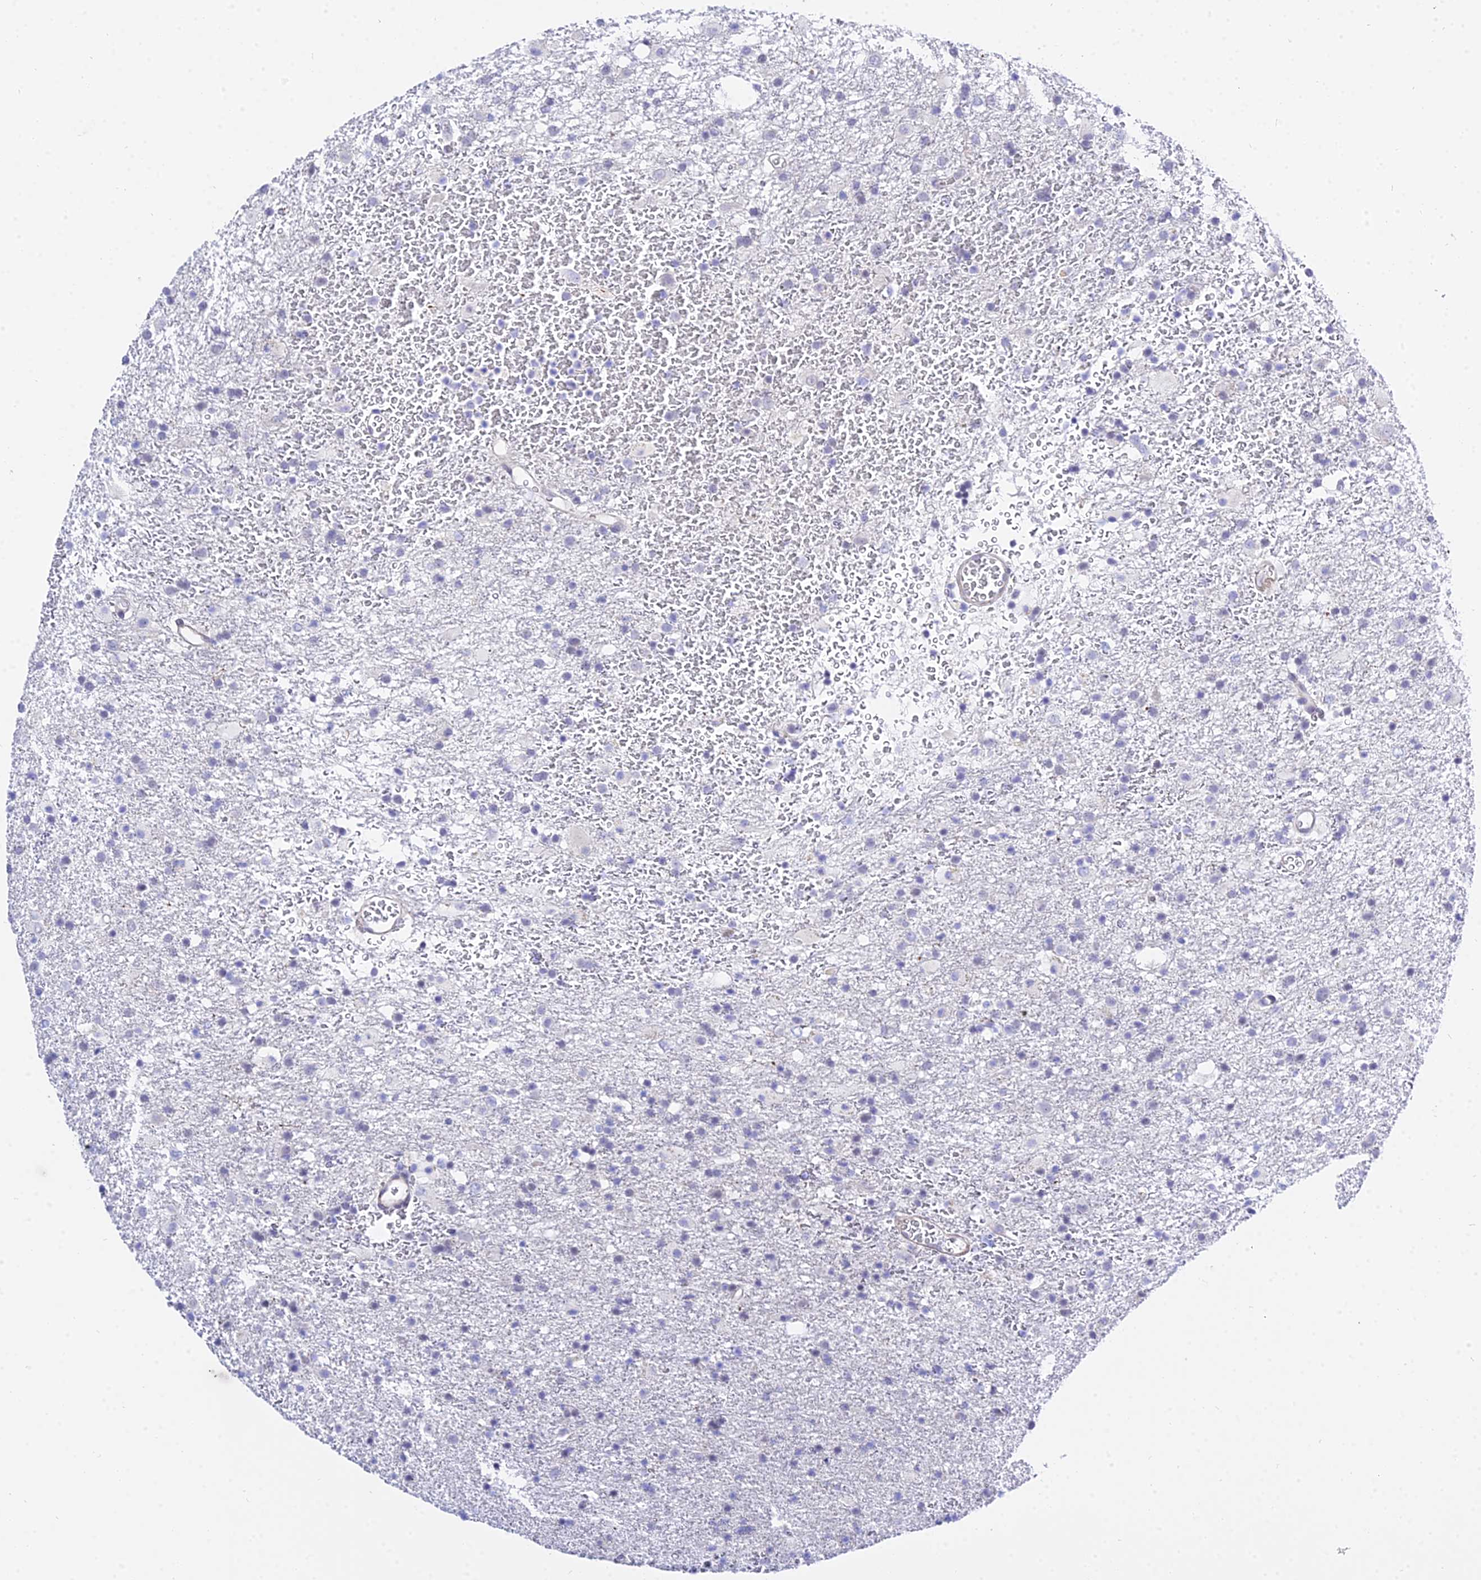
{"staining": {"intensity": "negative", "quantity": "none", "location": "none"}, "tissue": "glioma", "cell_type": "Tumor cells", "image_type": "cancer", "snomed": [{"axis": "morphology", "description": "Glioma, malignant, Low grade"}, {"axis": "topography", "description": "Brain"}], "caption": "A histopathology image of malignant glioma (low-grade) stained for a protein demonstrates no brown staining in tumor cells. Nuclei are stained in blue.", "gene": "ZNF628", "patient": {"sex": "male", "age": 65}}